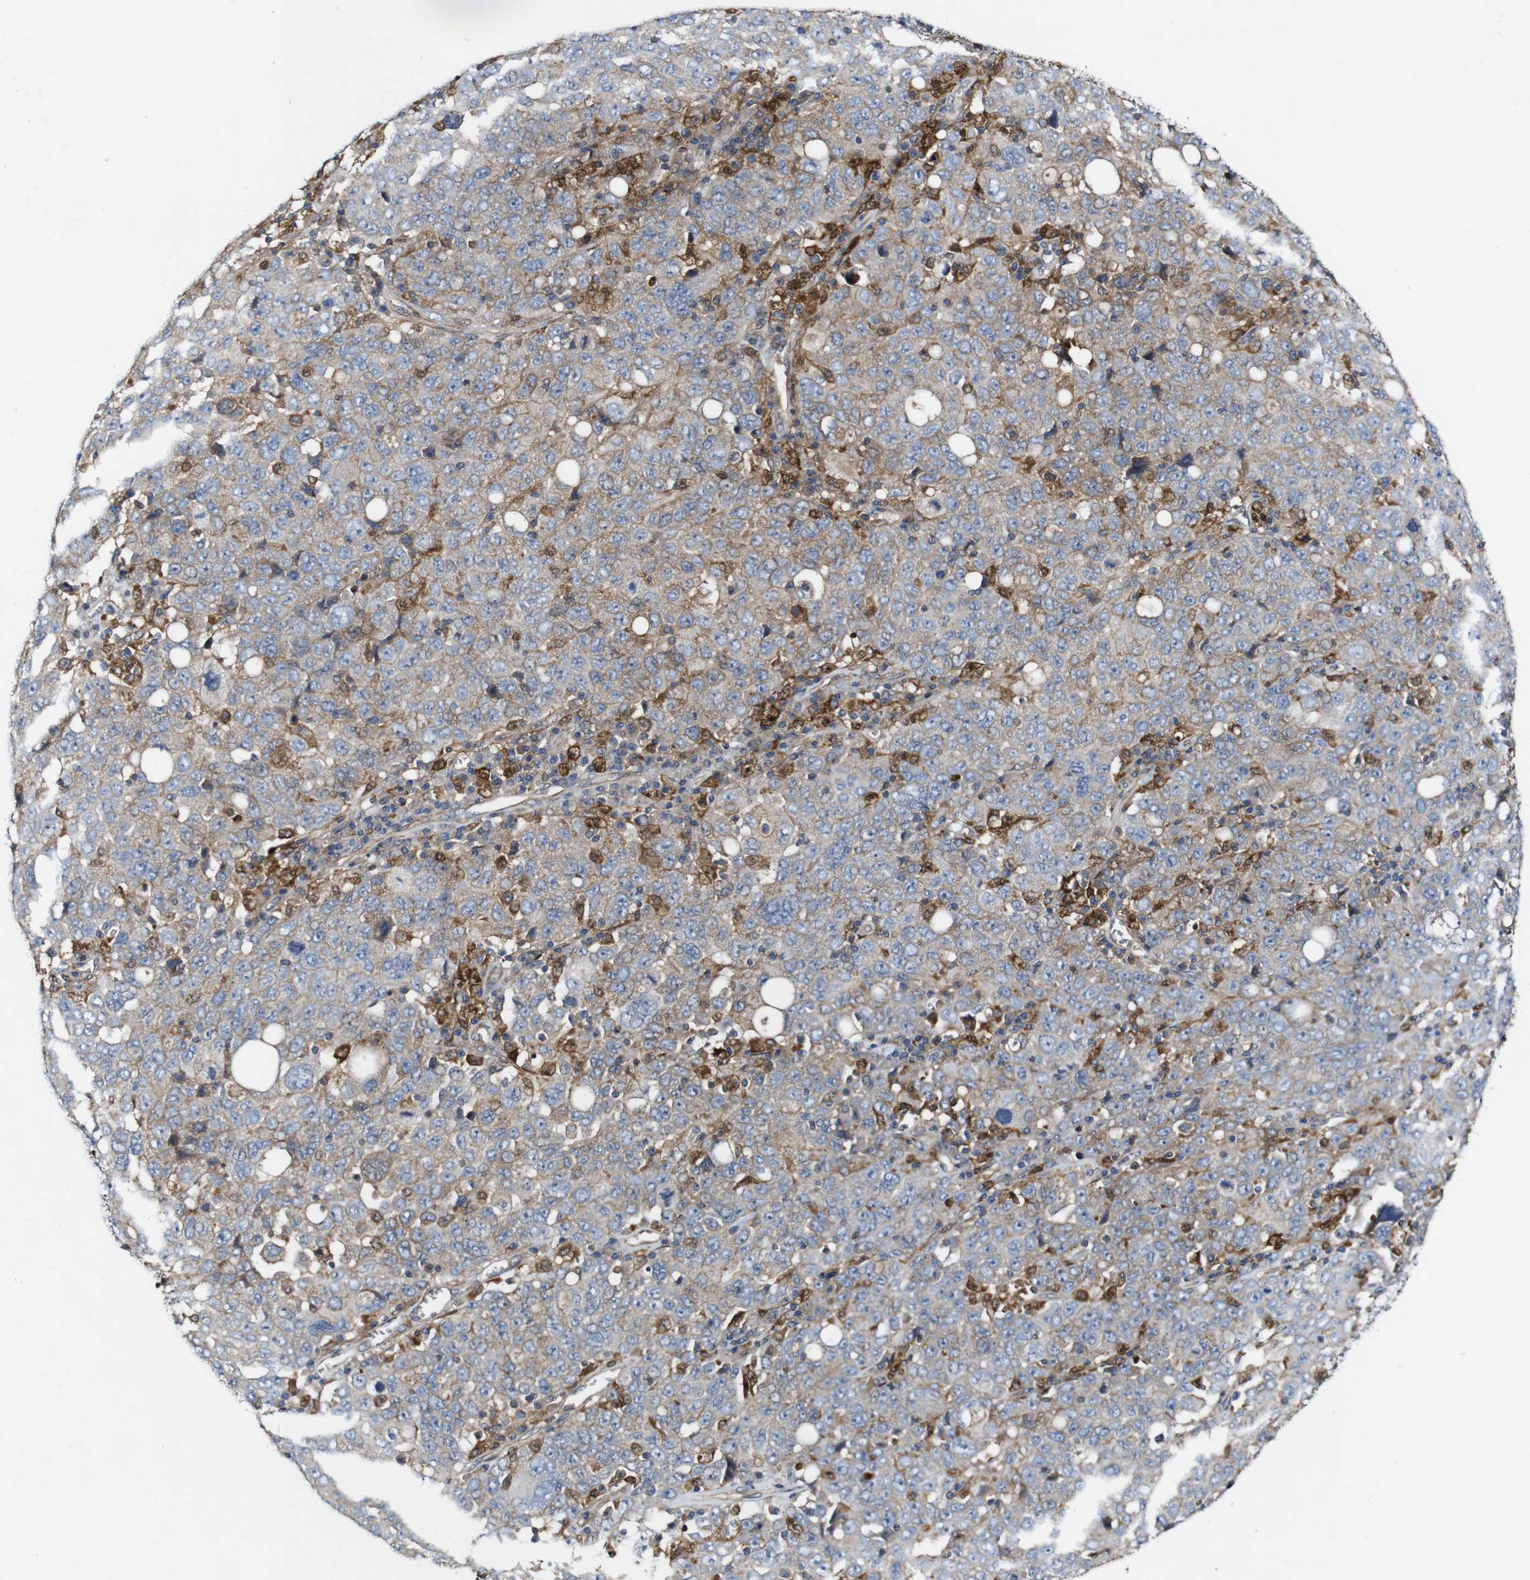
{"staining": {"intensity": "weak", "quantity": ">75%", "location": "cytoplasmic/membranous"}, "tissue": "ovarian cancer", "cell_type": "Tumor cells", "image_type": "cancer", "snomed": [{"axis": "morphology", "description": "Carcinoma, endometroid"}, {"axis": "topography", "description": "Ovary"}], "caption": "A brown stain labels weak cytoplasmic/membranous positivity of a protein in human ovarian endometroid carcinoma tumor cells. (DAB (3,3'-diaminobenzidine) = brown stain, brightfield microscopy at high magnification).", "gene": "GSDME", "patient": {"sex": "female", "age": 62}}